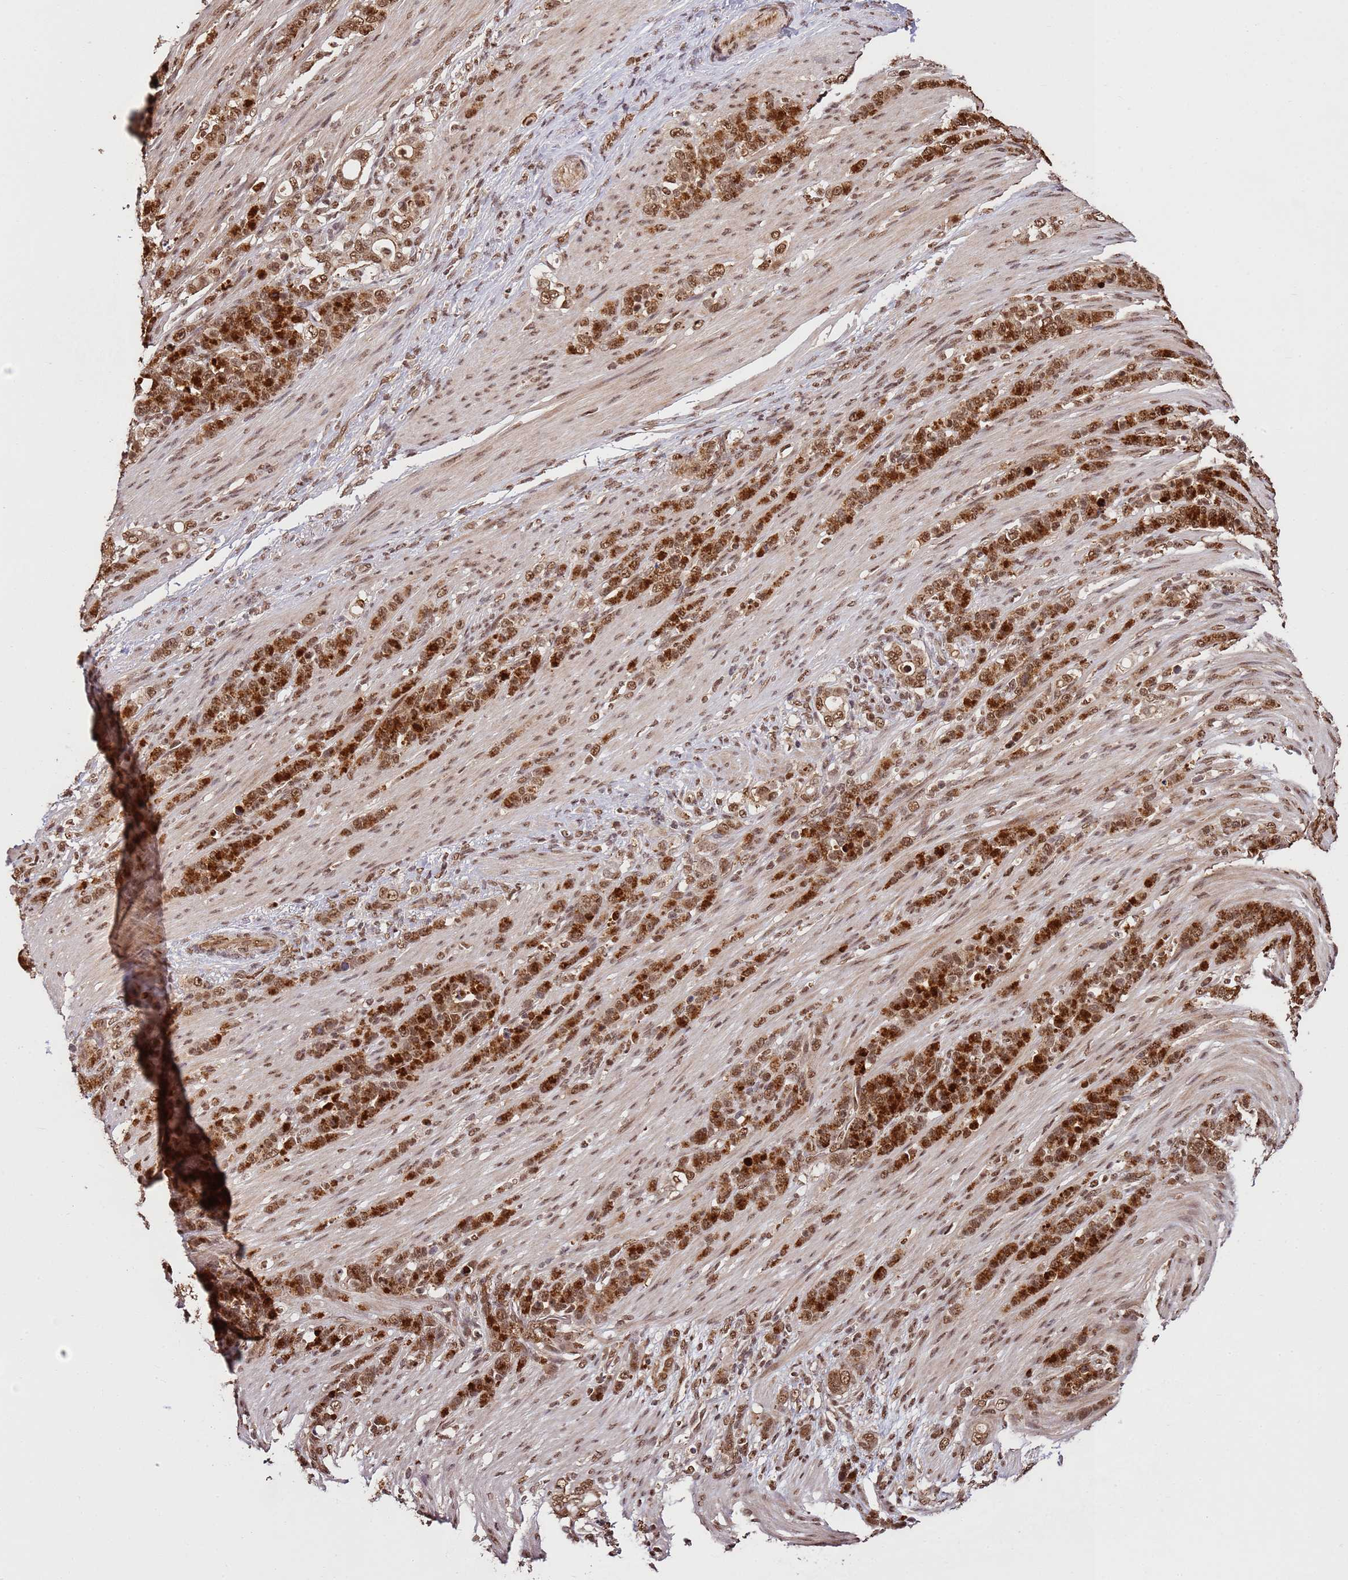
{"staining": {"intensity": "strong", "quantity": ">75%", "location": "cytoplasmic/membranous,nuclear"}, "tissue": "stomach cancer", "cell_type": "Tumor cells", "image_type": "cancer", "snomed": [{"axis": "morphology", "description": "Adenocarcinoma, NOS"}, {"axis": "topography", "description": "Stomach"}], "caption": "A histopathology image of stomach cancer stained for a protein exhibits strong cytoplasmic/membranous and nuclear brown staining in tumor cells. (DAB (3,3'-diaminobenzidine) IHC with brightfield microscopy, high magnification).", "gene": "ZBTB12", "patient": {"sex": "female", "age": 79}}